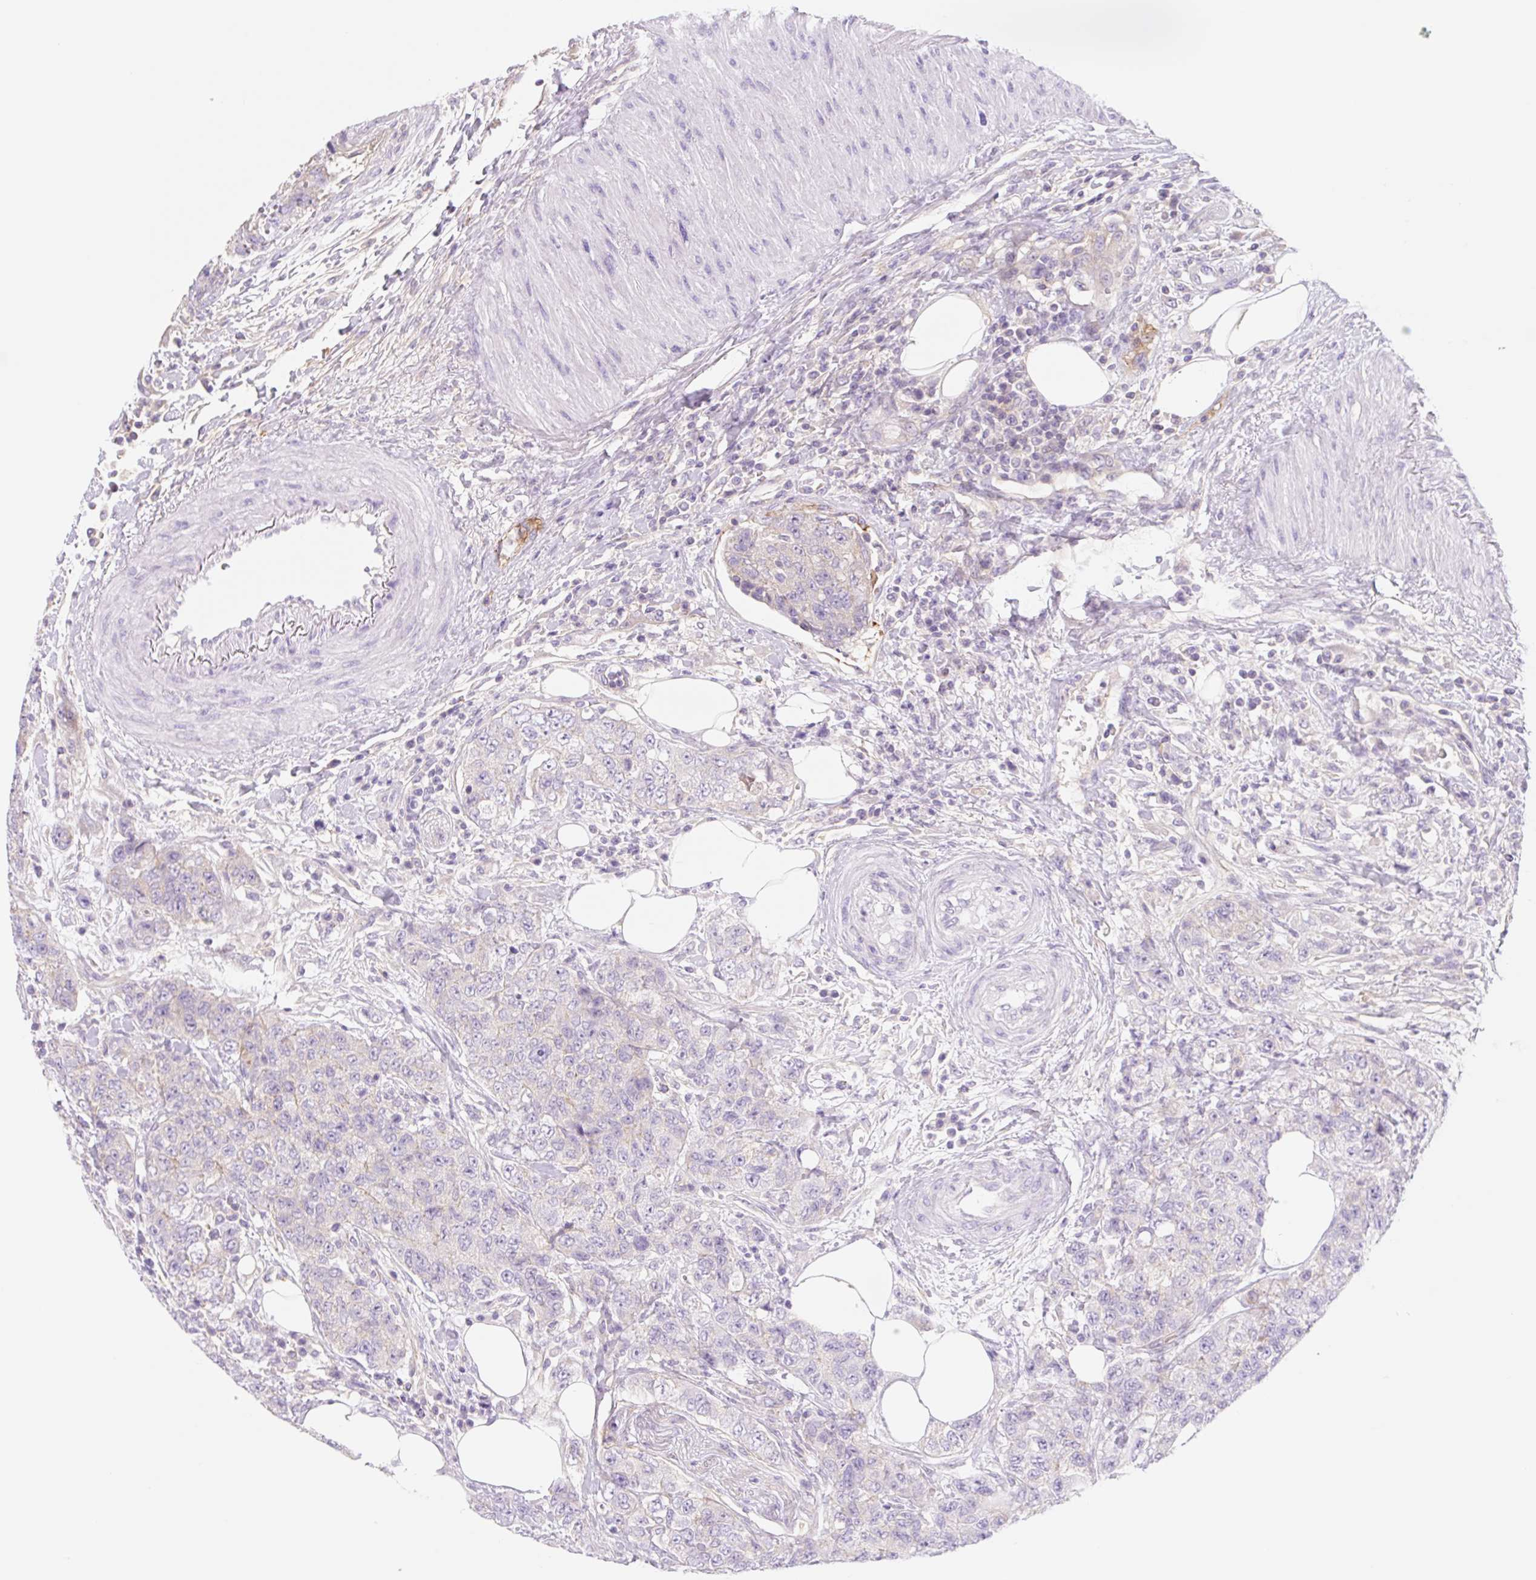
{"staining": {"intensity": "negative", "quantity": "none", "location": "none"}, "tissue": "urothelial cancer", "cell_type": "Tumor cells", "image_type": "cancer", "snomed": [{"axis": "morphology", "description": "Urothelial carcinoma, High grade"}, {"axis": "topography", "description": "Urinary bladder"}], "caption": "High magnification brightfield microscopy of urothelial carcinoma (high-grade) stained with DAB (brown) and counterstained with hematoxylin (blue): tumor cells show no significant positivity.", "gene": "LYVE1", "patient": {"sex": "female", "age": 78}}